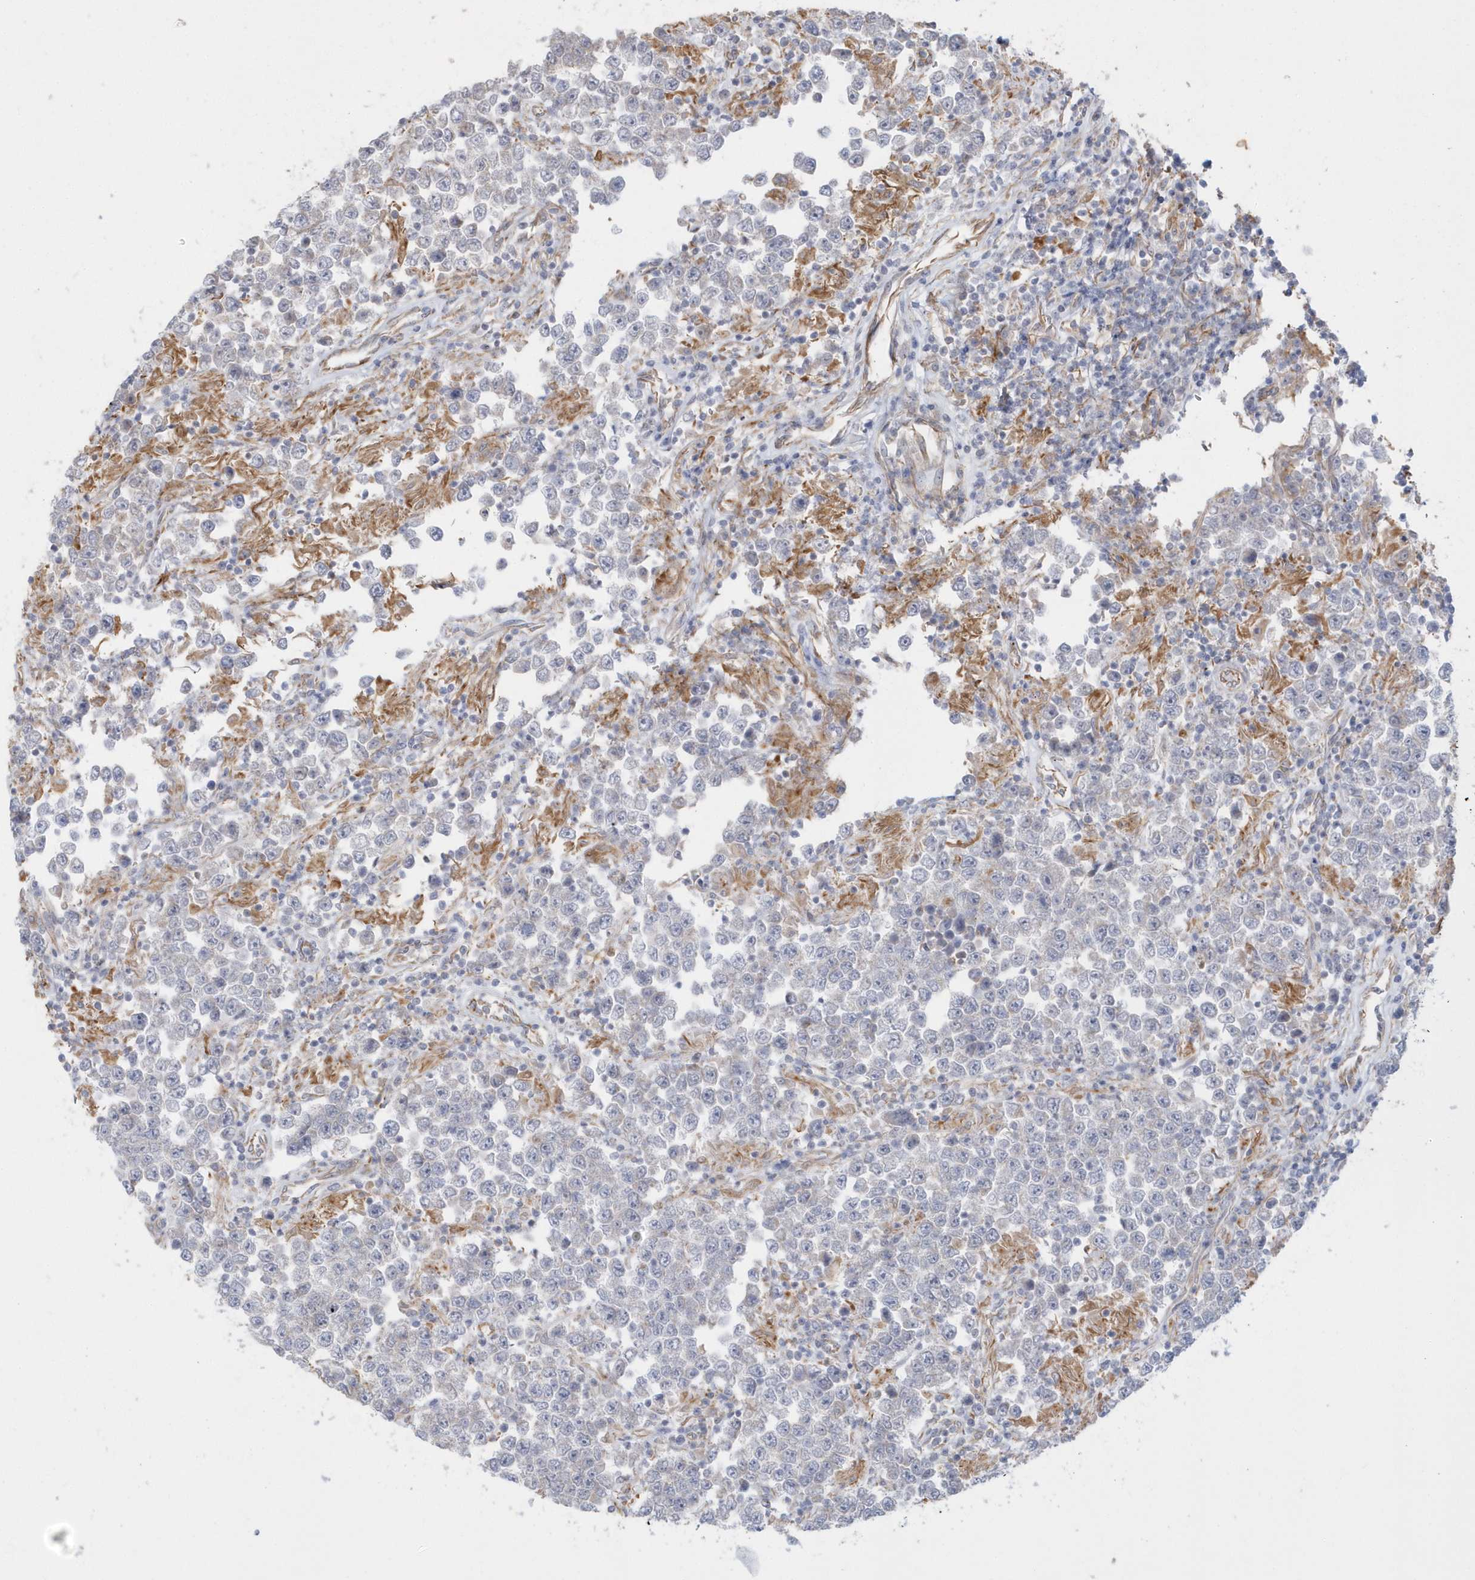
{"staining": {"intensity": "negative", "quantity": "none", "location": "none"}, "tissue": "testis cancer", "cell_type": "Tumor cells", "image_type": "cancer", "snomed": [{"axis": "morphology", "description": "Normal tissue, NOS"}, {"axis": "morphology", "description": "Urothelial carcinoma, High grade"}, {"axis": "morphology", "description": "Seminoma, NOS"}, {"axis": "morphology", "description": "Carcinoma, Embryonal, NOS"}, {"axis": "topography", "description": "Urinary bladder"}, {"axis": "topography", "description": "Testis"}], "caption": "High magnification brightfield microscopy of testis urothelial carcinoma (high-grade) stained with DAB (brown) and counterstained with hematoxylin (blue): tumor cells show no significant expression.", "gene": "RAB17", "patient": {"sex": "male", "age": 41}}